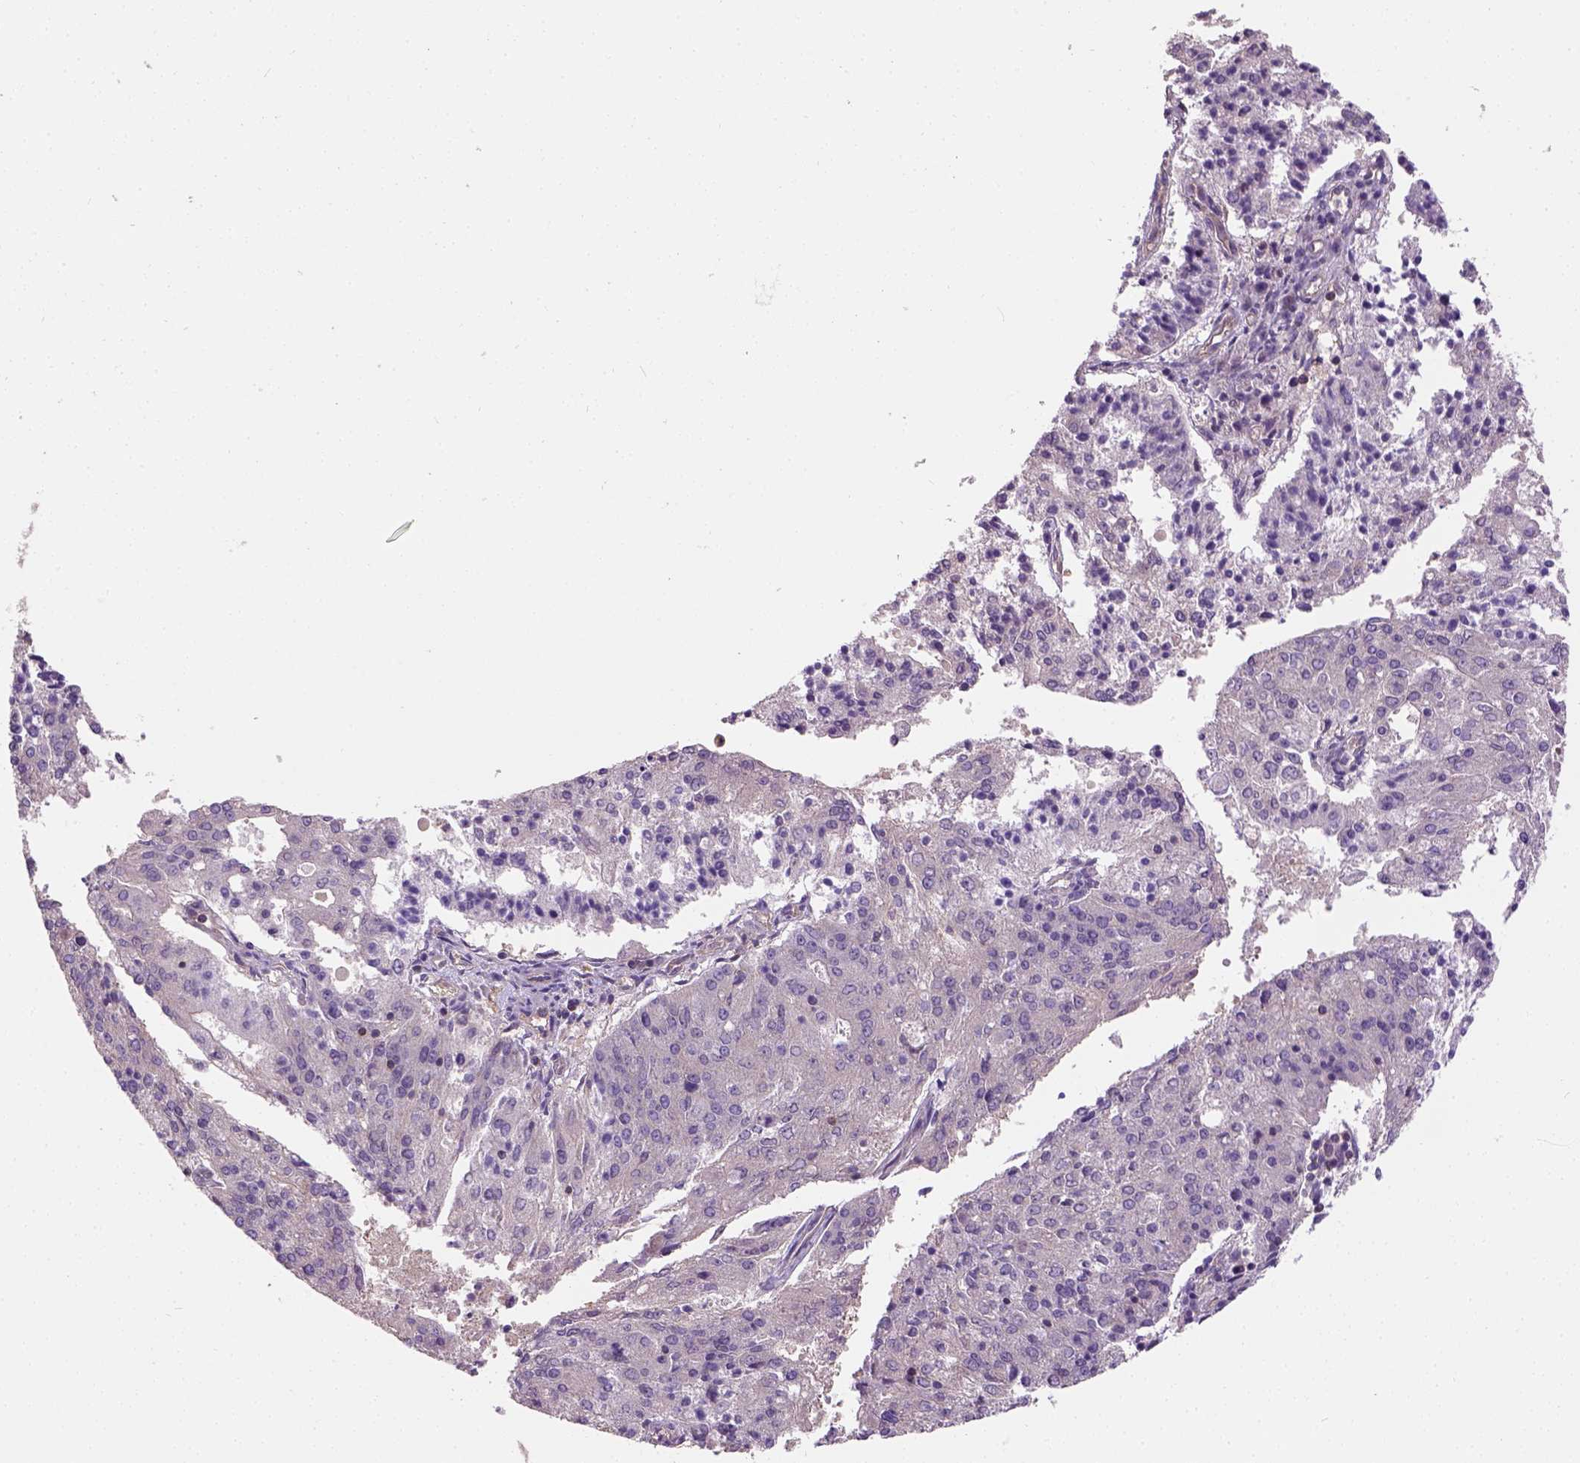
{"staining": {"intensity": "weak", "quantity": "25%-75%", "location": "cytoplasmic/membranous"}, "tissue": "endometrial cancer", "cell_type": "Tumor cells", "image_type": "cancer", "snomed": [{"axis": "morphology", "description": "Adenocarcinoma, NOS"}, {"axis": "topography", "description": "Endometrium"}], "caption": "Endometrial cancer was stained to show a protein in brown. There is low levels of weak cytoplasmic/membranous expression in approximately 25%-75% of tumor cells.", "gene": "CRACR2A", "patient": {"sex": "female", "age": 82}}